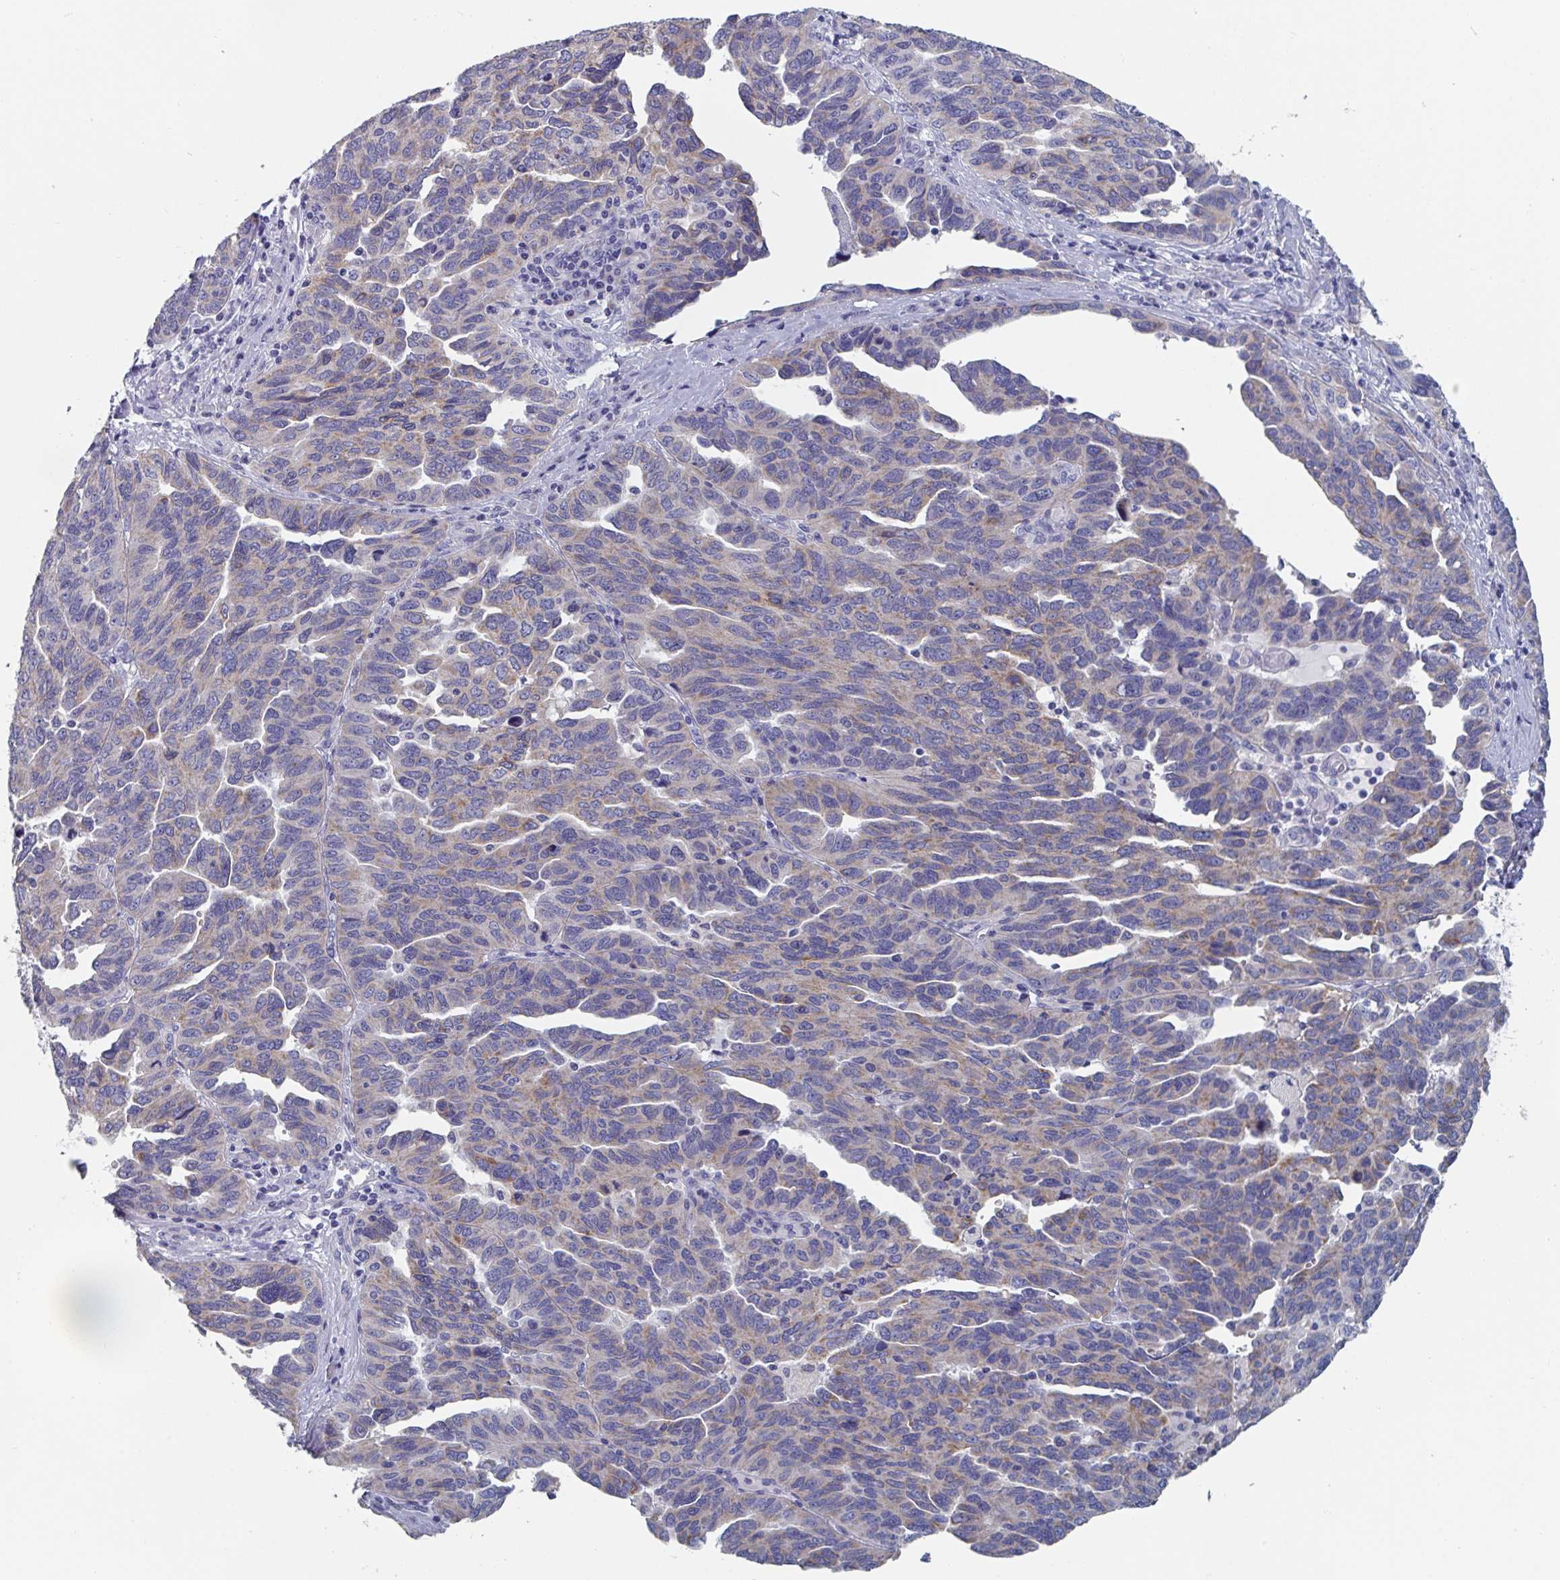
{"staining": {"intensity": "moderate", "quantity": "25%-75%", "location": "cytoplasmic/membranous"}, "tissue": "ovarian cancer", "cell_type": "Tumor cells", "image_type": "cancer", "snomed": [{"axis": "morphology", "description": "Cystadenocarcinoma, serous, NOS"}, {"axis": "topography", "description": "Ovary"}], "caption": "Human ovarian cancer (serous cystadenocarcinoma) stained with a brown dye displays moderate cytoplasmic/membranous positive expression in about 25%-75% of tumor cells.", "gene": "ABHD16A", "patient": {"sex": "female", "age": 64}}